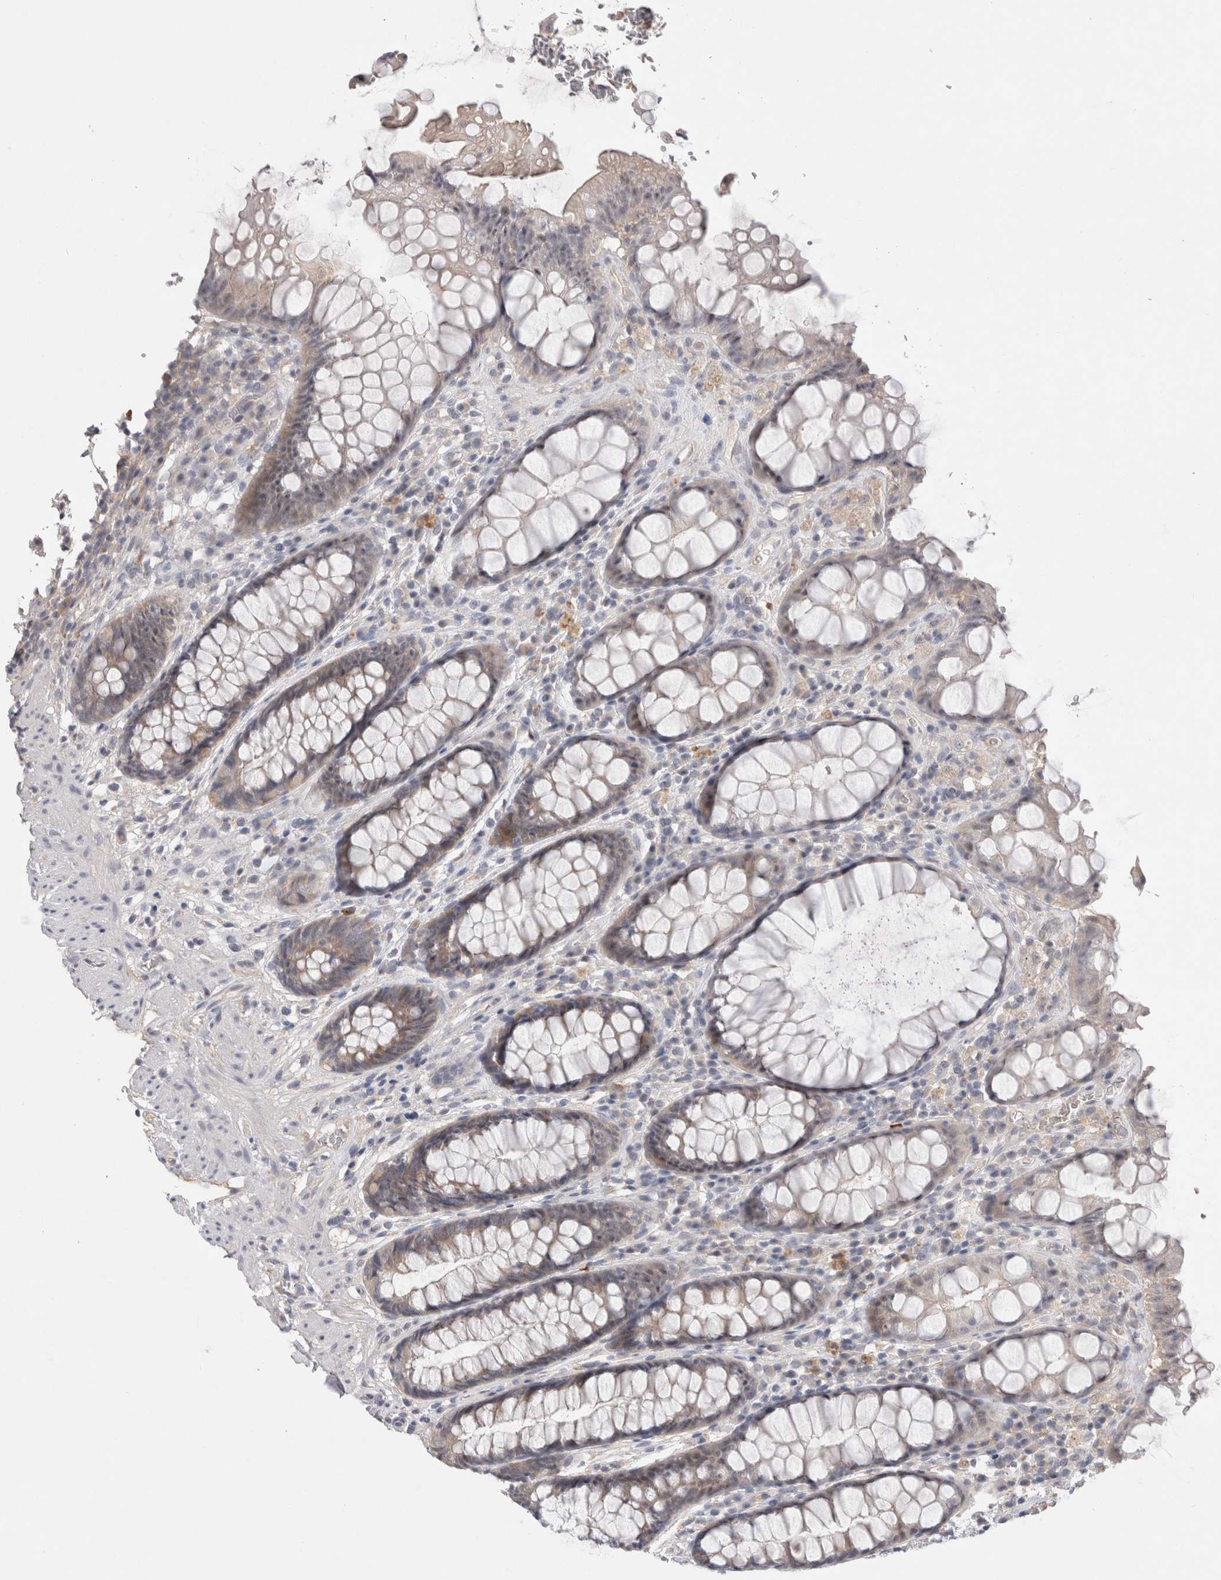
{"staining": {"intensity": "weak", "quantity": "<25%", "location": "cytoplasmic/membranous,nuclear"}, "tissue": "rectum", "cell_type": "Glandular cells", "image_type": "normal", "snomed": [{"axis": "morphology", "description": "Normal tissue, NOS"}, {"axis": "topography", "description": "Rectum"}], "caption": "IHC histopathology image of benign rectum: rectum stained with DAB (3,3'-diaminobenzidine) shows no significant protein expression in glandular cells.", "gene": "CERS3", "patient": {"sex": "male", "age": 64}}